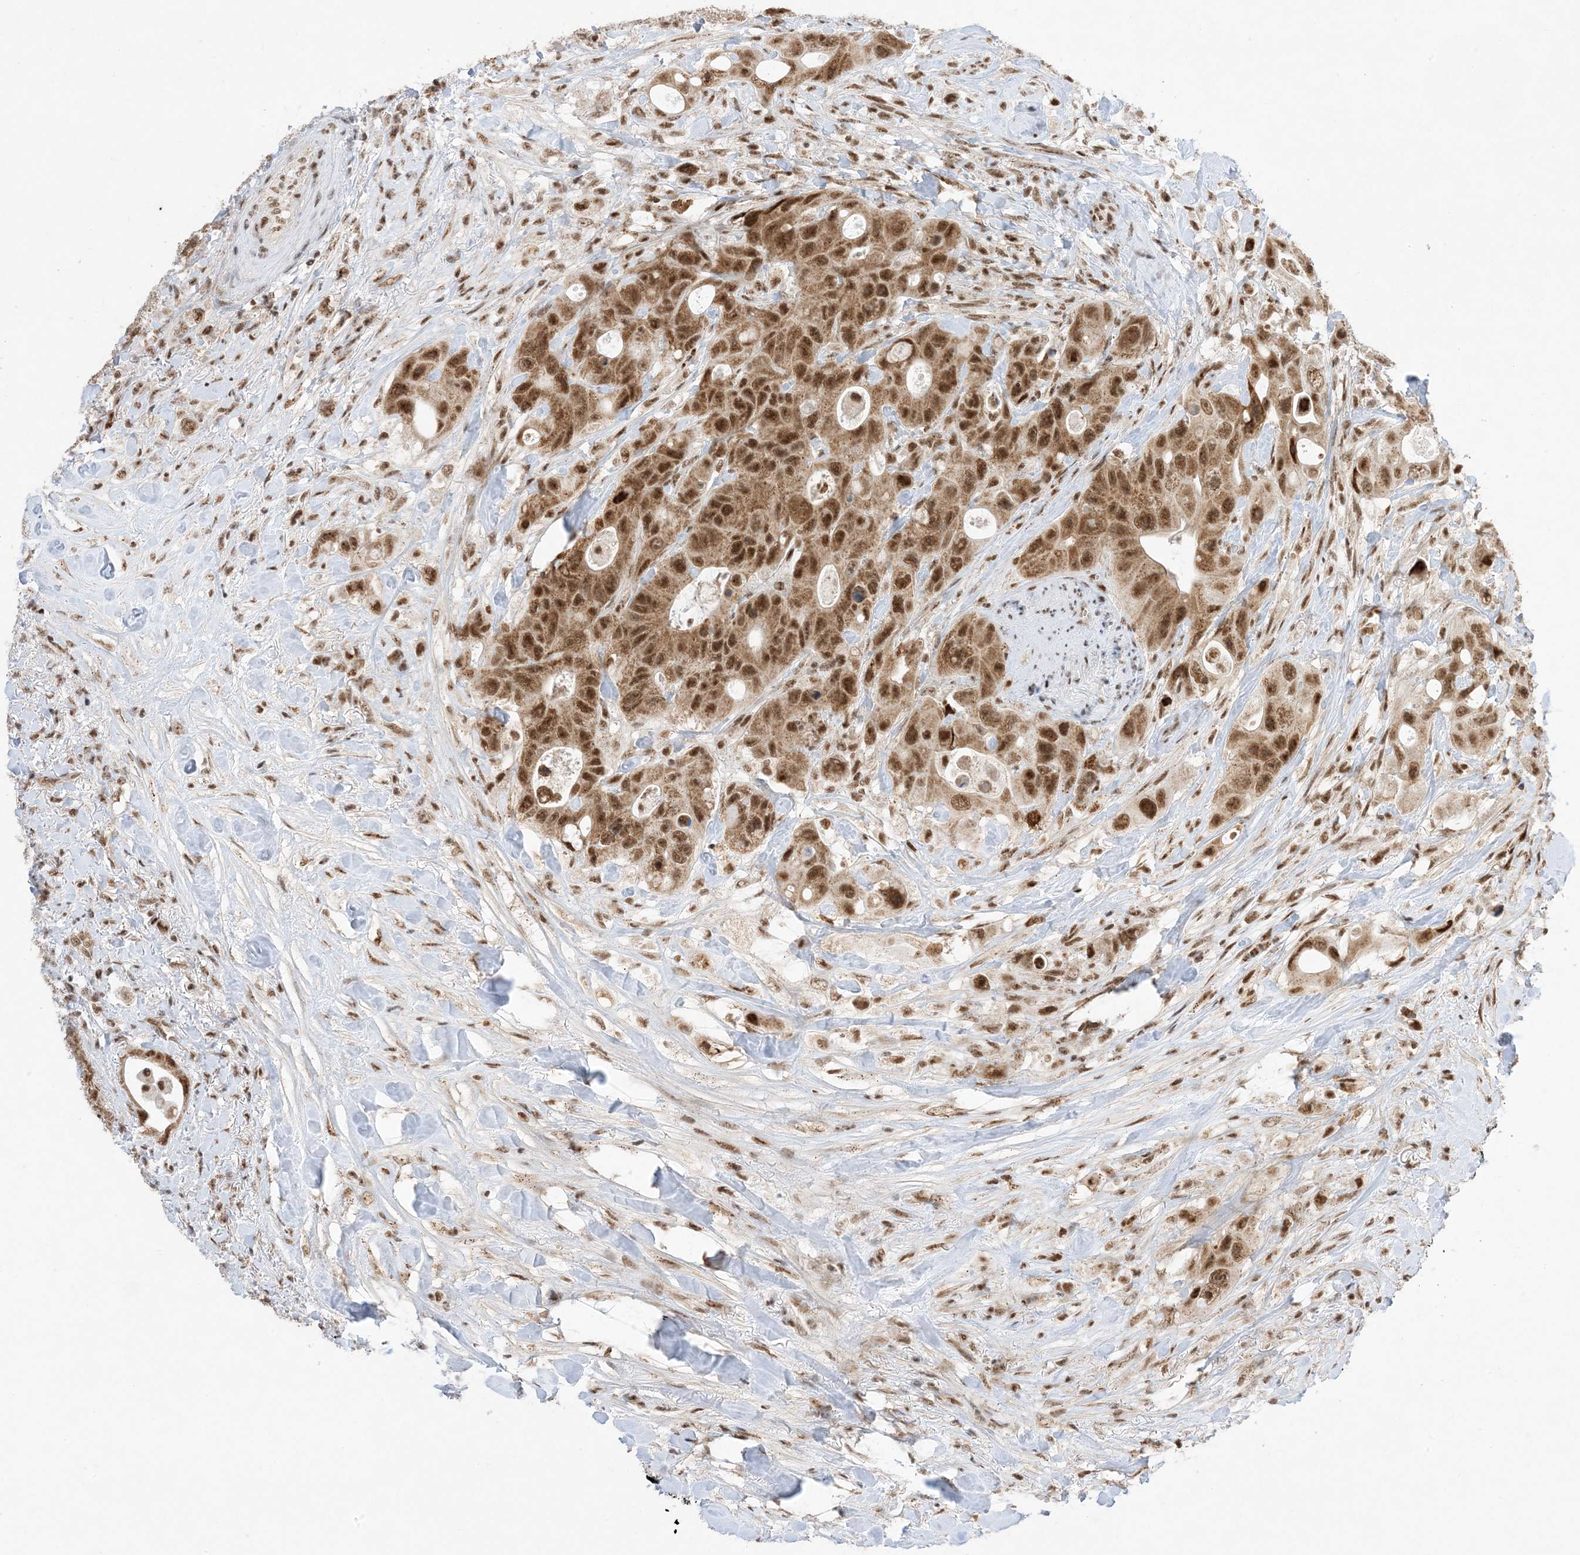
{"staining": {"intensity": "moderate", "quantity": ">75%", "location": "cytoplasmic/membranous,nuclear"}, "tissue": "colorectal cancer", "cell_type": "Tumor cells", "image_type": "cancer", "snomed": [{"axis": "morphology", "description": "Adenocarcinoma, NOS"}, {"axis": "topography", "description": "Colon"}], "caption": "Tumor cells display medium levels of moderate cytoplasmic/membranous and nuclear expression in approximately >75% of cells in human colorectal cancer. (Brightfield microscopy of DAB IHC at high magnification).", "gene": "SF3A3", "patient": {"sex": "female", "age": 46}}